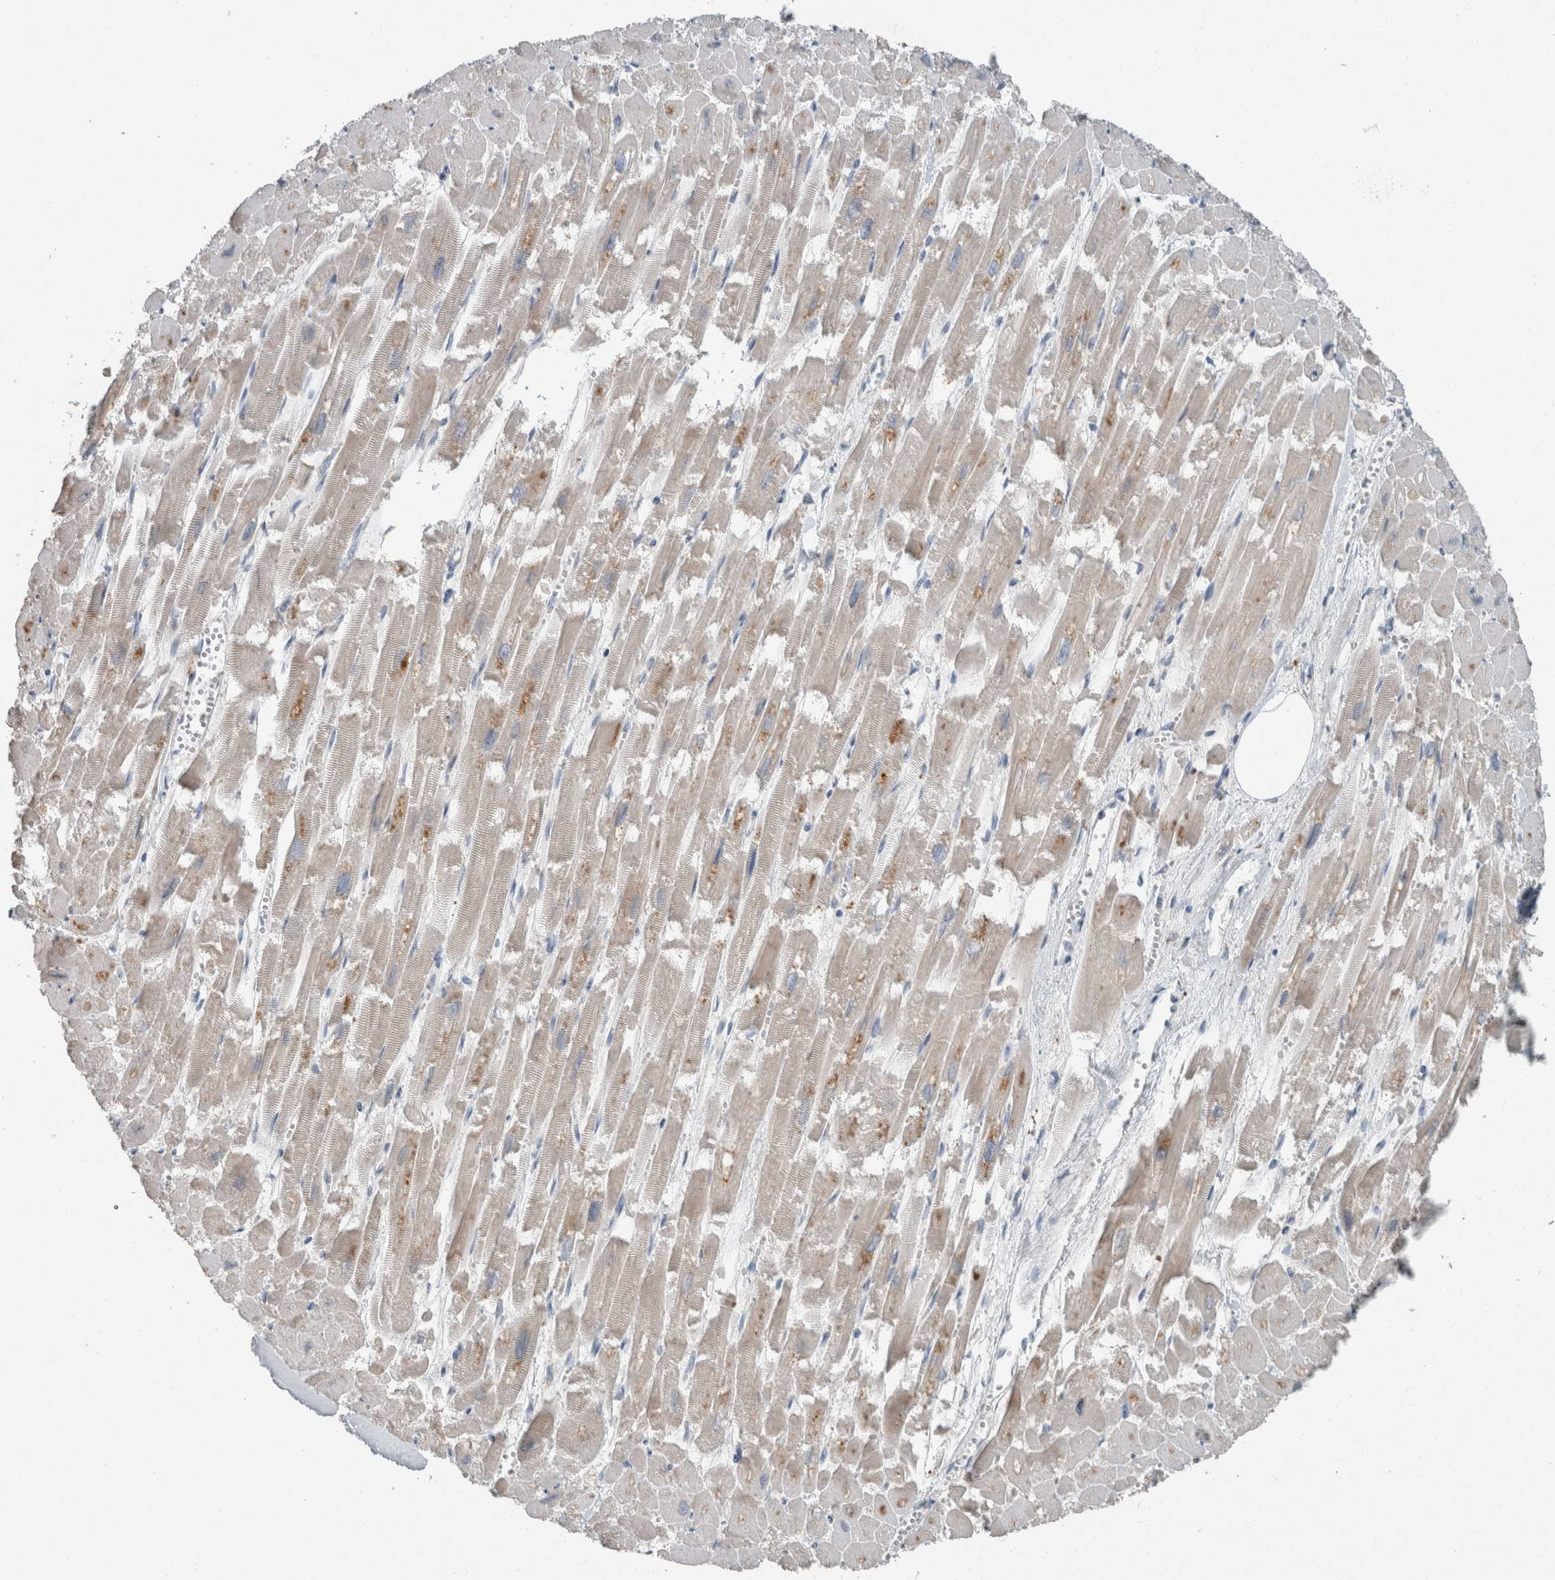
{"staining": {"intensity": "weak", "quantity": "25%-75%", "location": "cytoplasmic/membranous"}, "tissue": "heart muscle", "cell_type": "Cardiomyocytes", "image_type": "normal", "snomed": [{"axis": "morphology", "description": "Normal tissue, NOS"}, {"axis": "topography", "description": "Heart"}], "caption": "Brown immunohistochemical staining in unremarkable human heart muscle demonstrates weak cytoplasmic/membranous staining in about 25%-75% of cardiomyocytes. (DAB (3,3'-diaminobenzidine) = brown stain, brightfield microscopy at high magnification).", "gene": "KNTC1", "patient": {"sex": "male", "age": 54}}